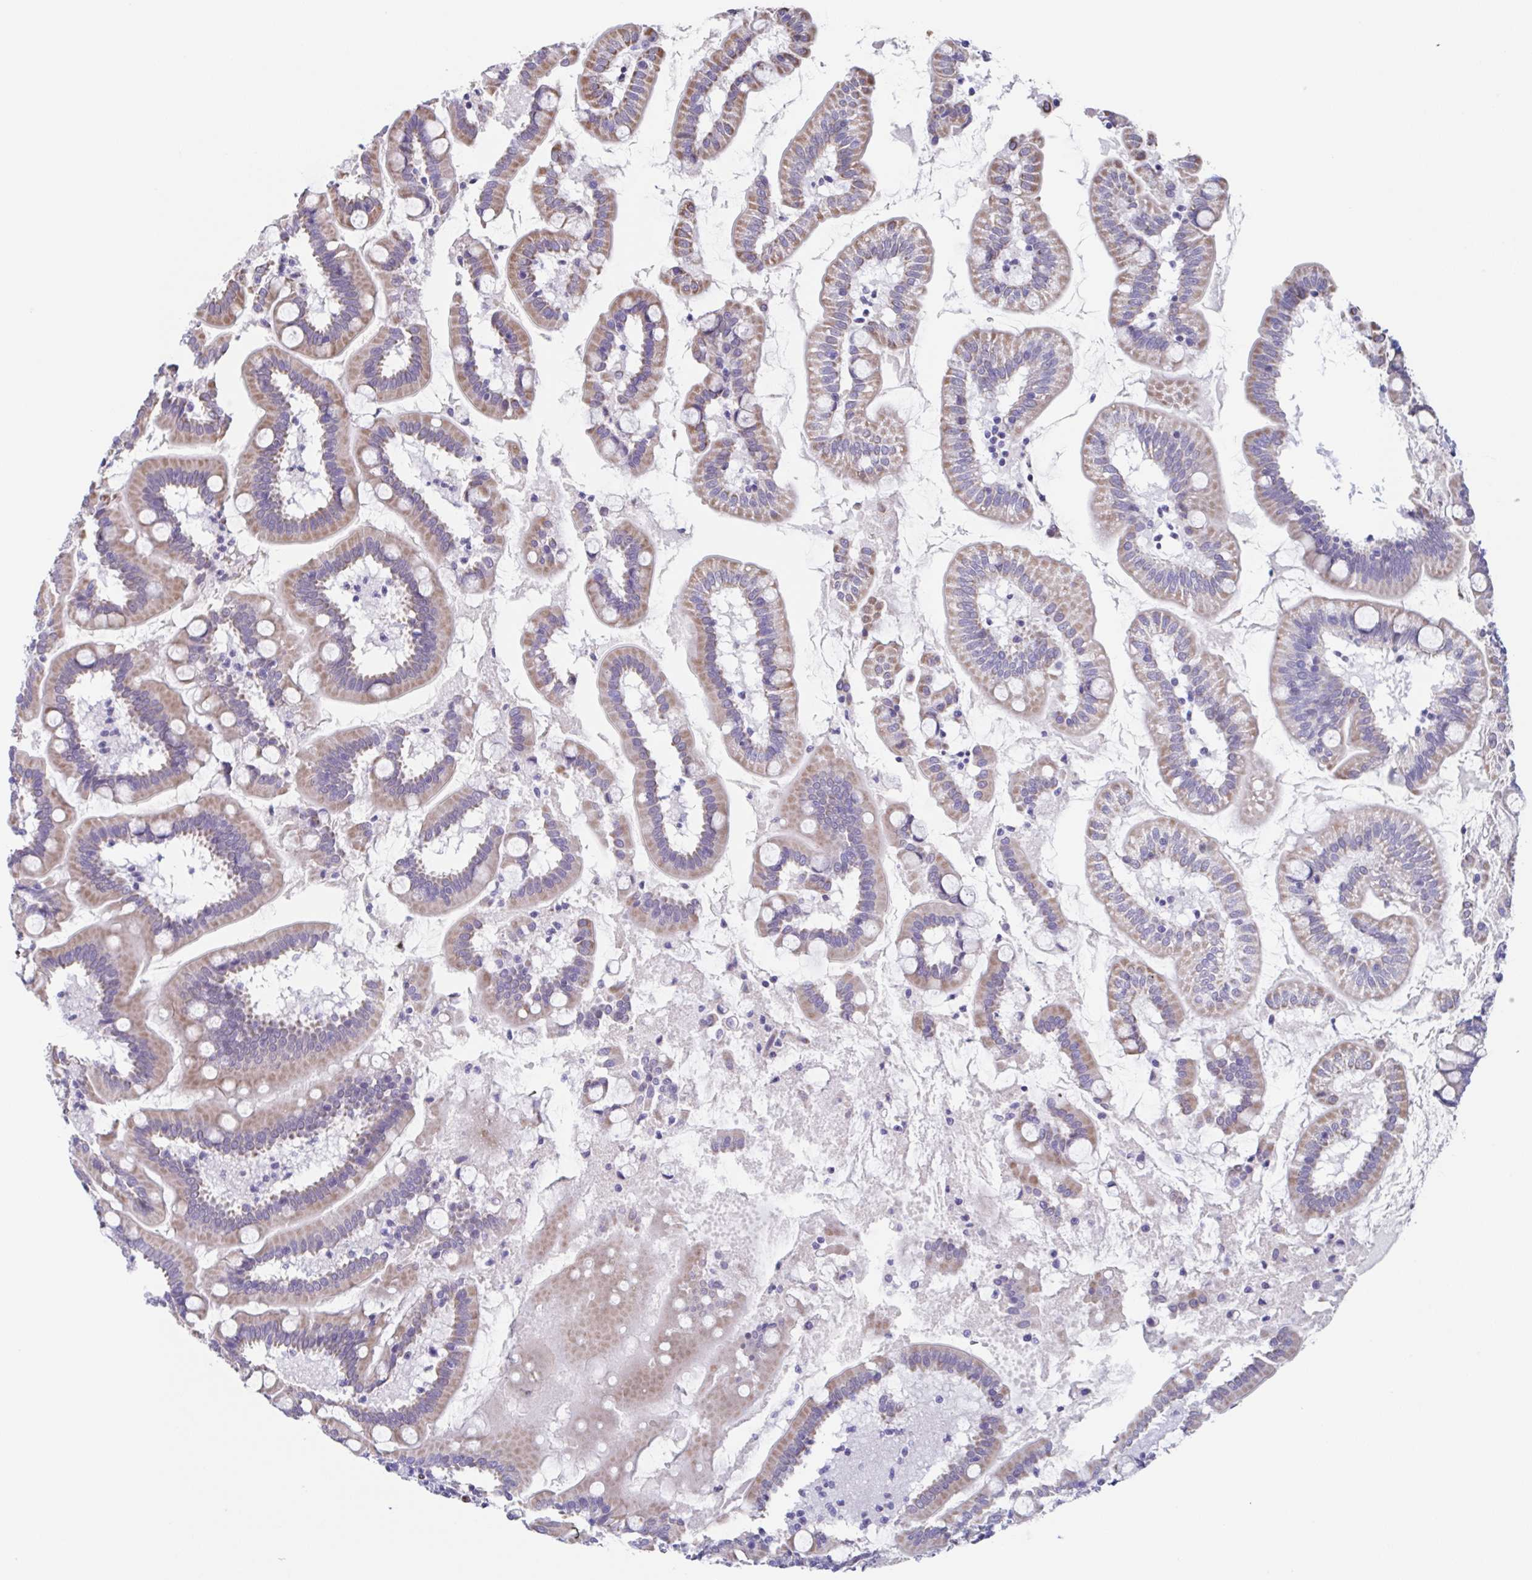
{"staining": {"intensity": "weak", "quantity": ">75%", "location": "cytoplasmic/membranous"}, "tissue": "small intestine", "cell_type": "Glandular cells", "image_type": "normal", "snomed": [{"axis": "morphology", "description": "Normal tissue, NOS"}, {"axis": "topography", "description": "Small intestine"}], "caption": "DAB immunohistochemical staining of unremarkable human small intestine demonstrates weak cytoplasmic/membranous protein positivity in approximately >75% of glandular cells. The protein of interest is shown in brown color, while the nuclei are stained blue.", "gene": "PBOV1", "patient": {"sex": "female", "age": 64}}